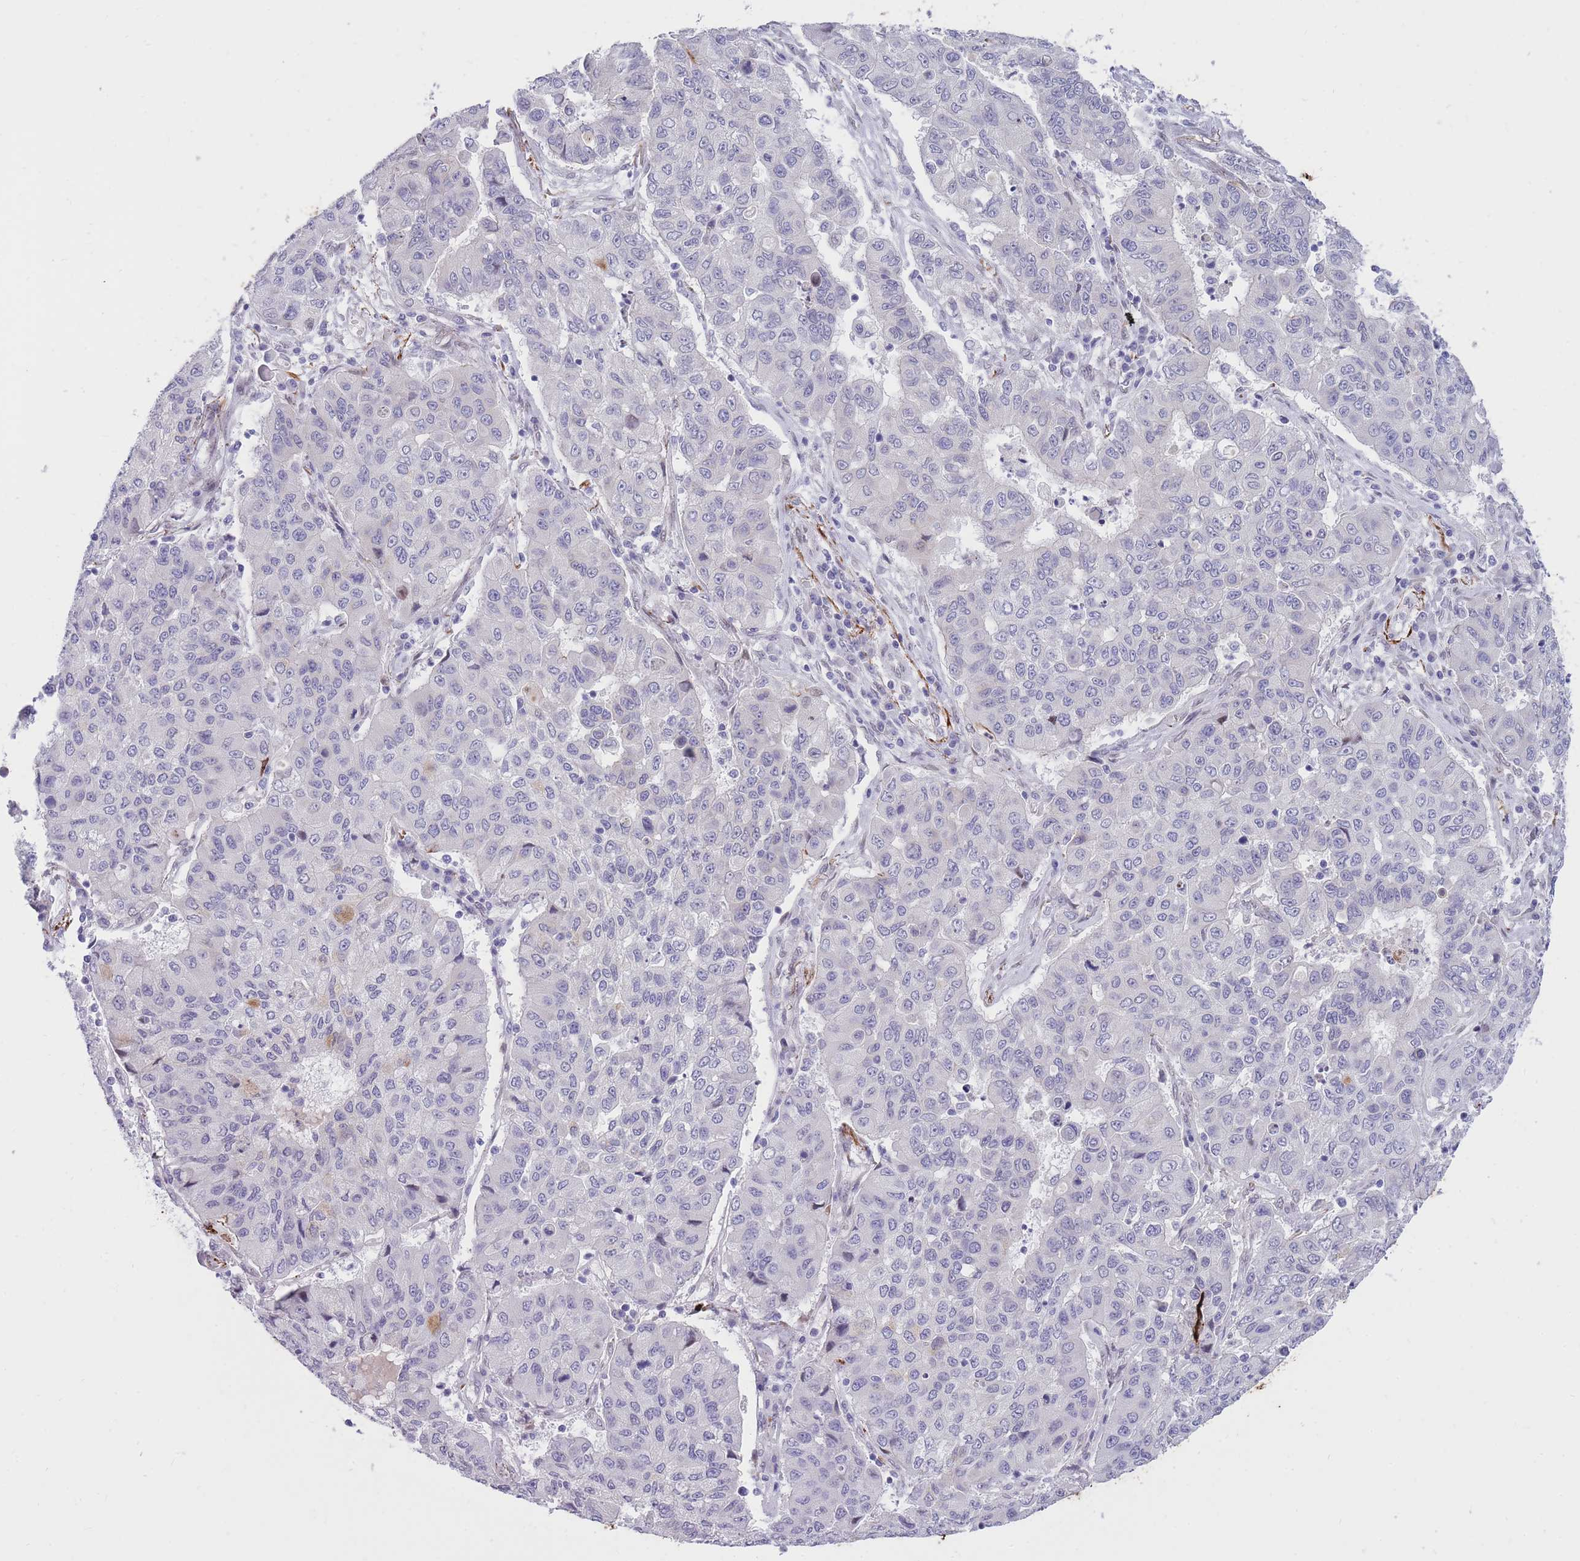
{"staining": {"intensity": "negative", "quantity": "none", "location": "none"}, "tissue": "lung cancer", "cell_type": "Tumor cells", "image_type": "cancer", "snomed": [{"axis": "morphology", "description": "Squamous cell carcinoma, NOS"}, {"axis": "topography", "description": "Lung"}], "caption": "DAB (3,3'-diaminobenzidine) immunohistochemical staining of lung cancer shows no significant expression in tumor cells. (Brightfield microscopy of DAB (3,3'-diaminobenzidine) immunohistochemistry (IHC) at high magnification).", "gene": "HOOK2", "patient": {"sex": "male", "age": 74}}